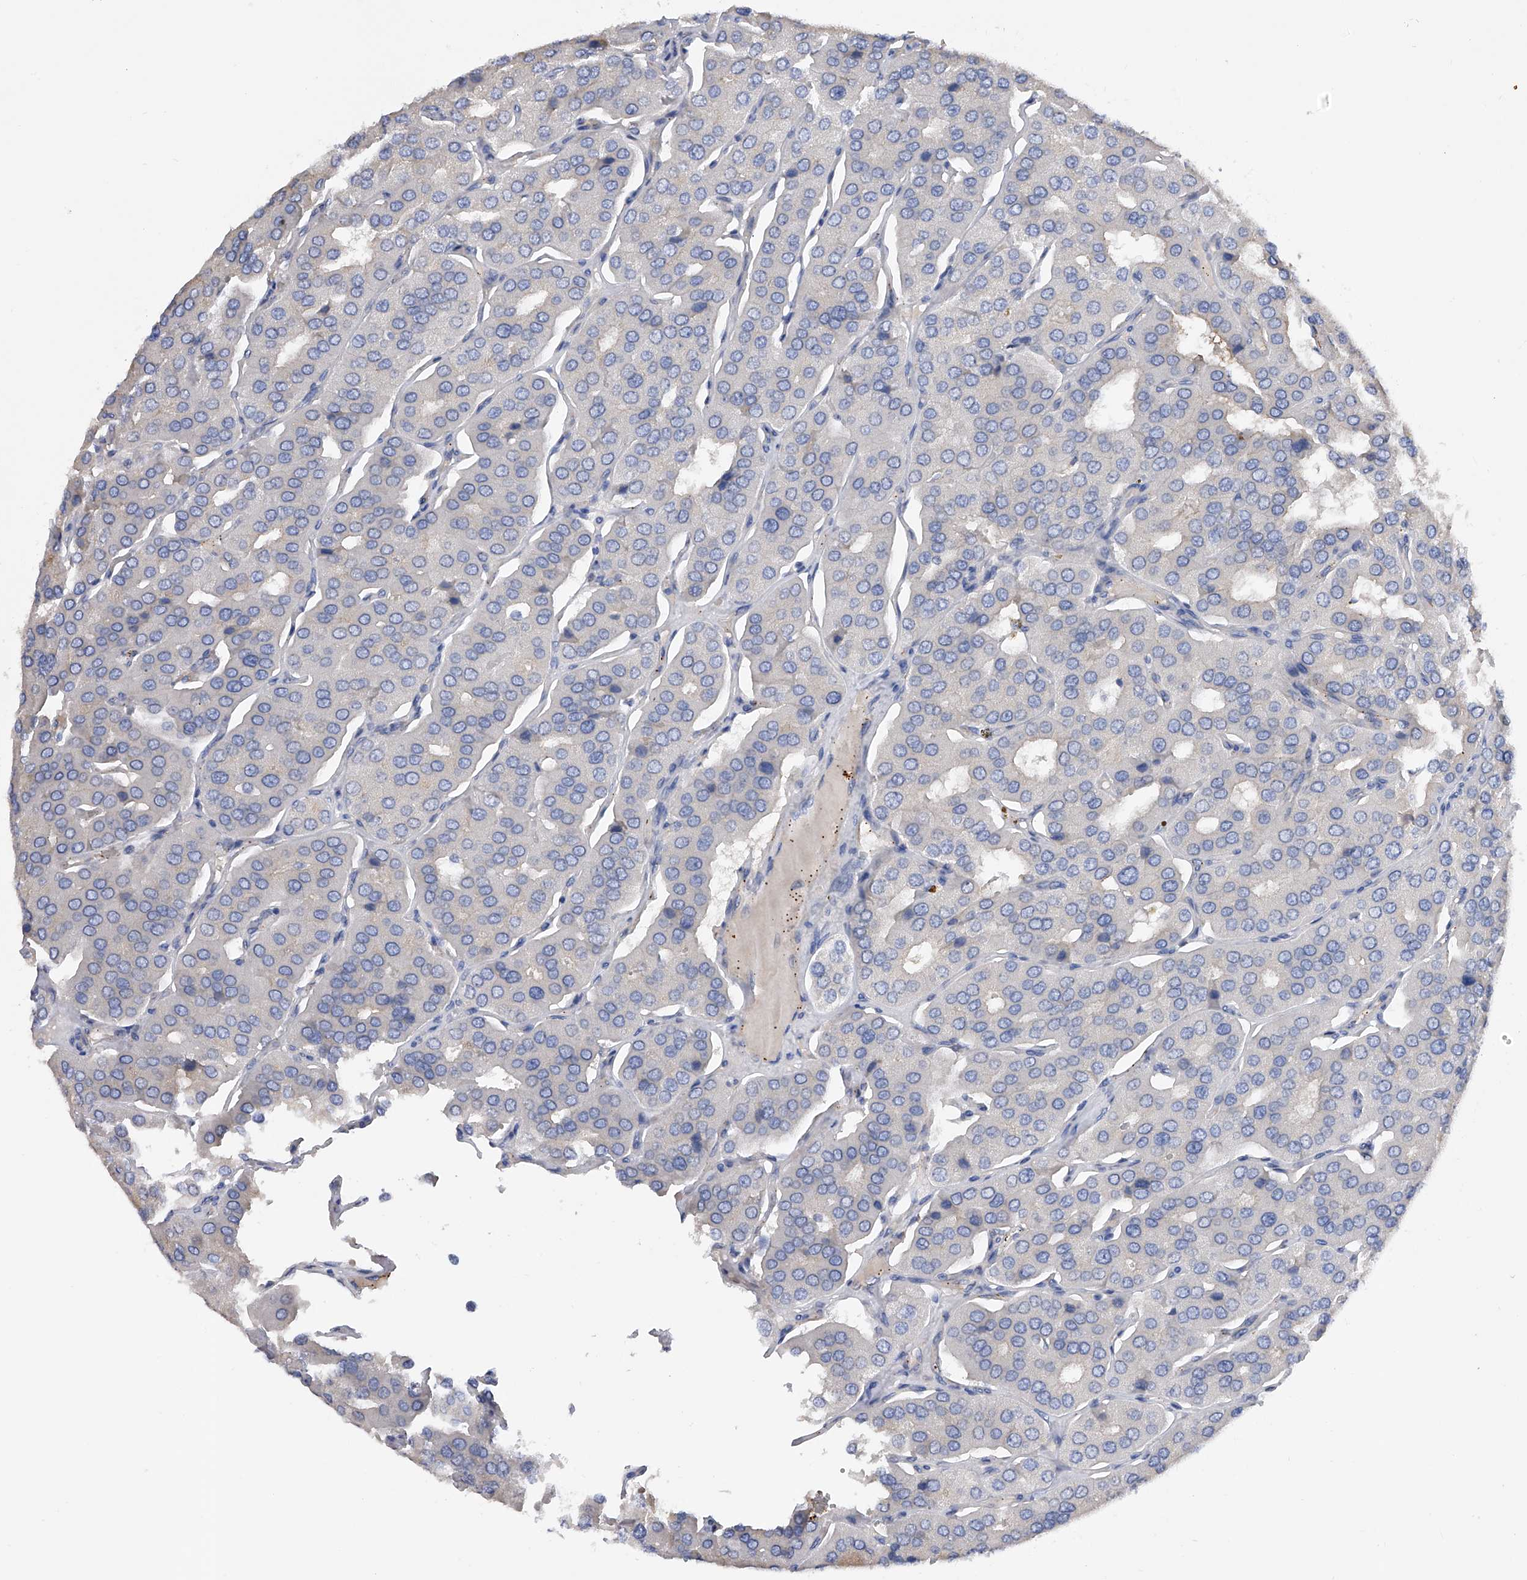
{"staining": {"intensity": "negative", "quantity": "none", "location": "none"}, "tissue": "parathyroid gland", "cell_type": "Glandular cells", "image_type": "normal", "snomed": [{"axis": "morphology", "description": "Normal tissue, NOS"}, {"axis": "morphology", "description": "Adenoma, NOS"}, {"axis": "topography", "description": "Parathyroid gland"}], "caption": "A histopathology image of human parathyroid gland is negative for staining in glandular cells. (Stains: DAB immunohistochemistry (IHC) with hematoxylin counter stain, Microscopy: brightfield microscopy at high magnification).", "gene": "RWDD2A", "patient": {"sex": "female", "age": 86}}